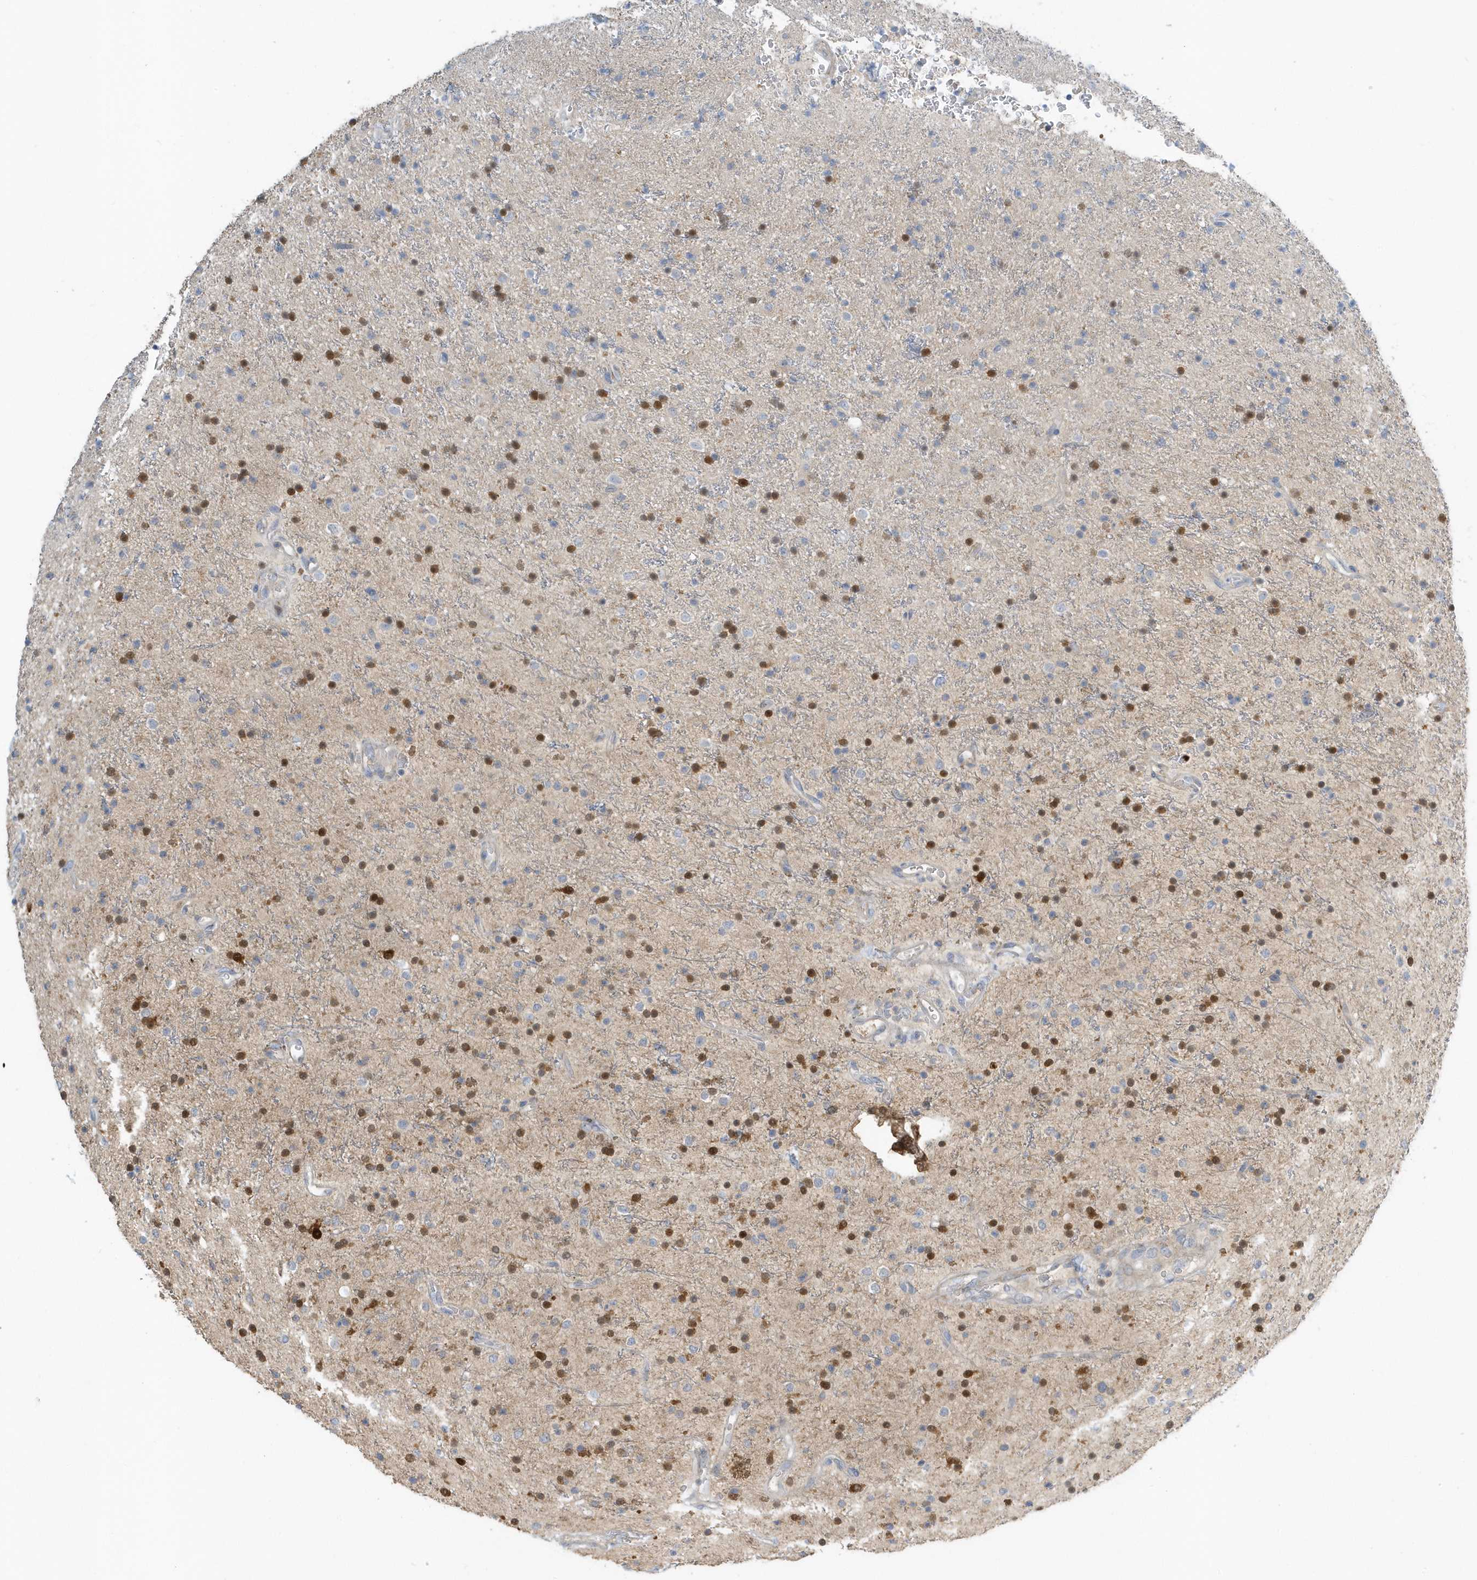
{"staining": {"intensity": "moderate", "quantity": "25%-75%", "location": "nuclear"}, "tissue": "glioma", "cell_type": "Tumor cells", "image_type": "cancer", "snomed": [{"axis": "morphology", "description": "Glioma, malignant, High grade"}, {"axis": "topography", "description": "Brain"}], "caption": "Glioma stained with DAB immunohistochemistry (IHC) shows medium levels of moderate nuclear expression in about 25%-75% of tumor cells.", "gene": "USP53", "patient": {"sex": "male", "age": 34}}